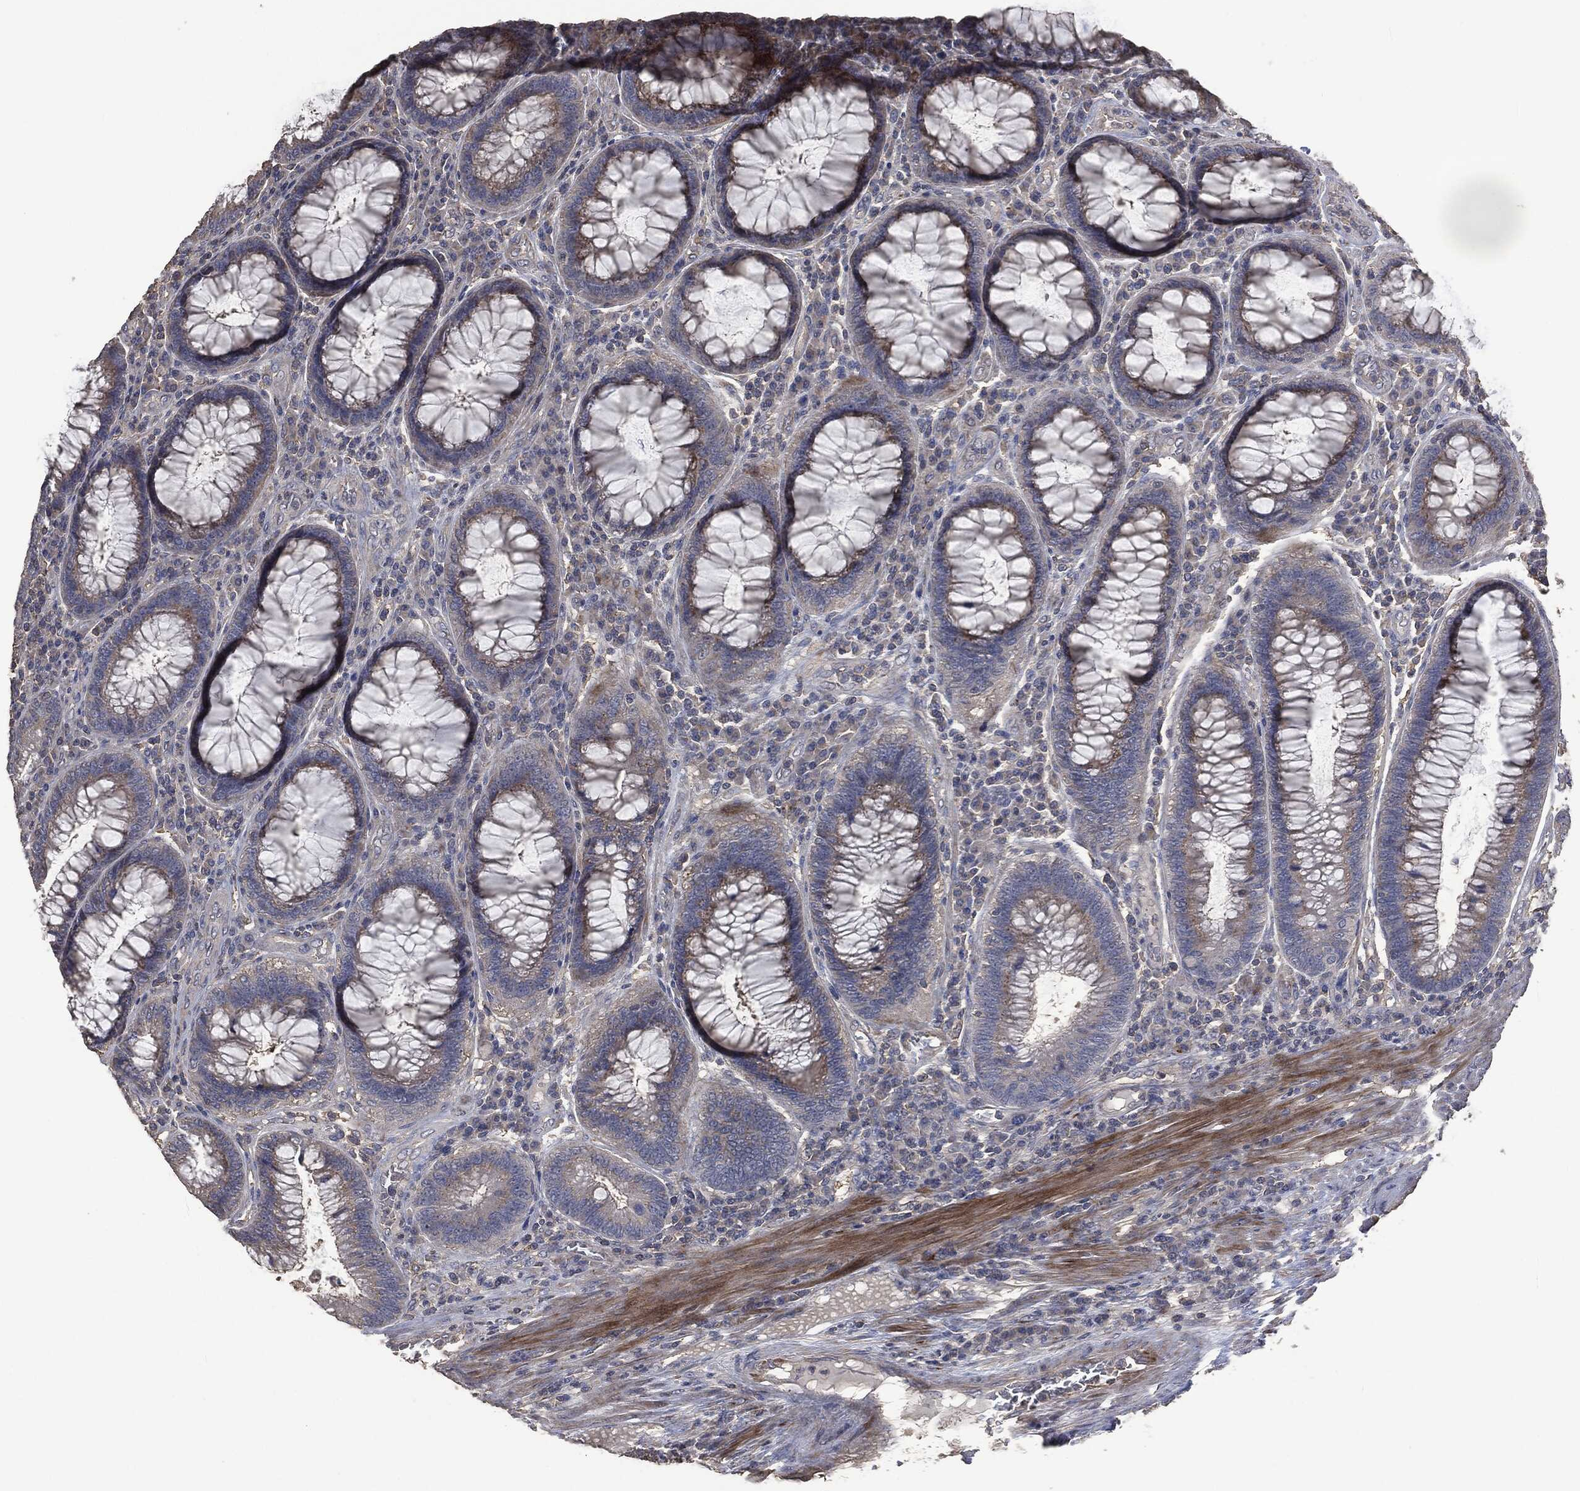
{"staining": {"intensity": "moderate", "quantity": "25%-75%", "location": "cytoplasmic/membranous"}, "tissue": "colorectal cancer", "cell_type": "Tumor cells", "image_type": "cancer", "snomed": [{"axis": "morphology", "description": "Adenocarcinoma, NOS"}, {"axis": "topography", "description": "Colon"}], "caption": "Tumor cells reveal medium levels of moderate cytoplasmic/membranous positivity in approximately 25%-75% of cells in human colorectal adenocarcinoma.", "gene": "MSLN", "patient": {"sex": "female", "age": 67}}